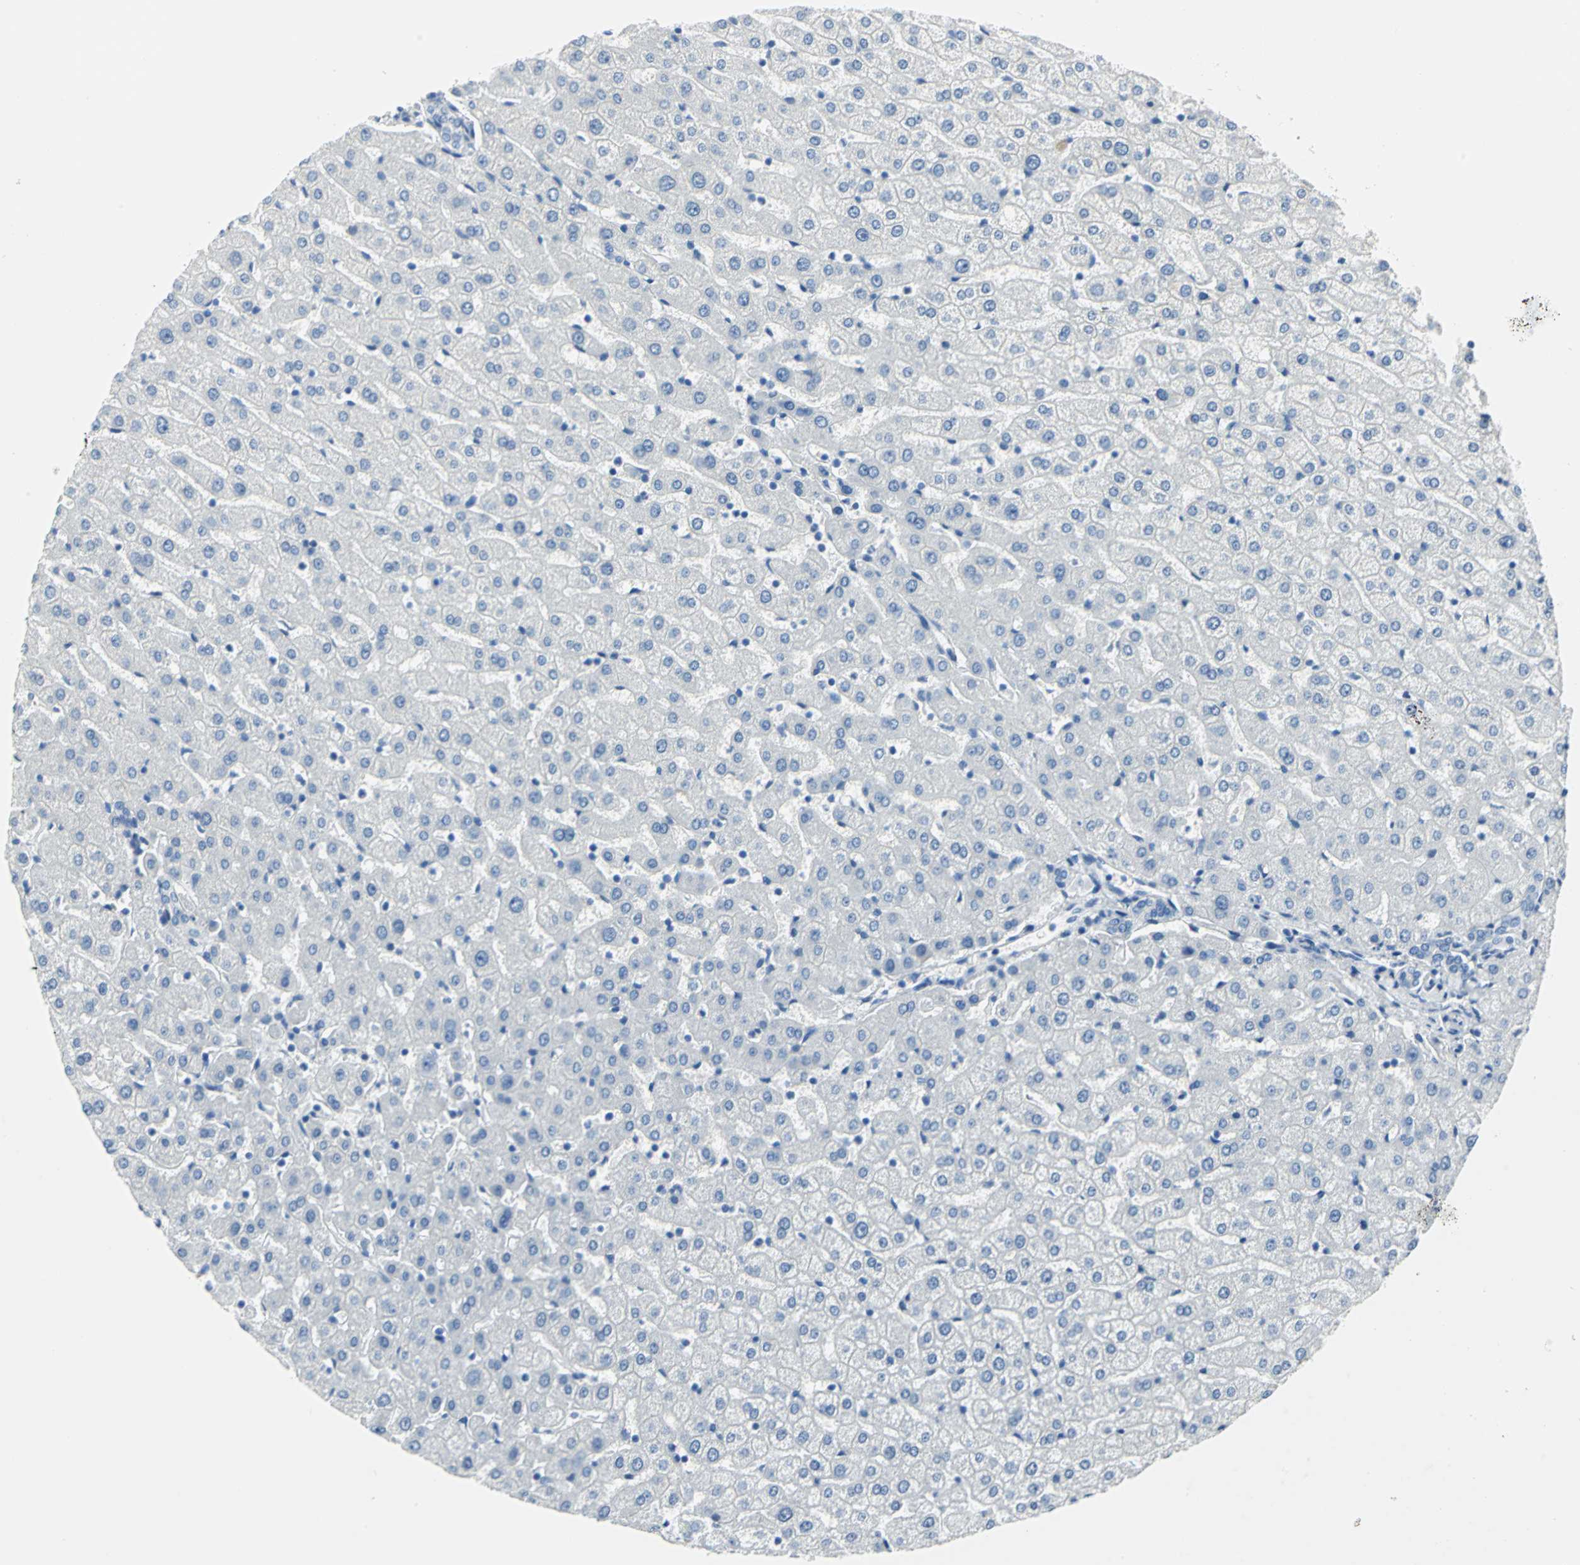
{"staining": {"intensity": "negative", "quantity": "none", "location": "none"}, "tissue": "liver", "cell_type": "Cholangiocytes", "image_type": "normal", "snomed": [{"axis": "morphology", "description": "Normal tissue, NOS"}, {"axis": "morphology", "description": "Fibrosis, NOS"}, {"axis": "topography", "description": "Liver"}], "caption": "IHC micrograph of unremarkable liver: liver stained with DAB (3,3'-diaminobenzidine) exhibits no significant protein expression in cholangiocytes.", "gene": "SFN", "patient": {"sex": "female", "age": 29}}